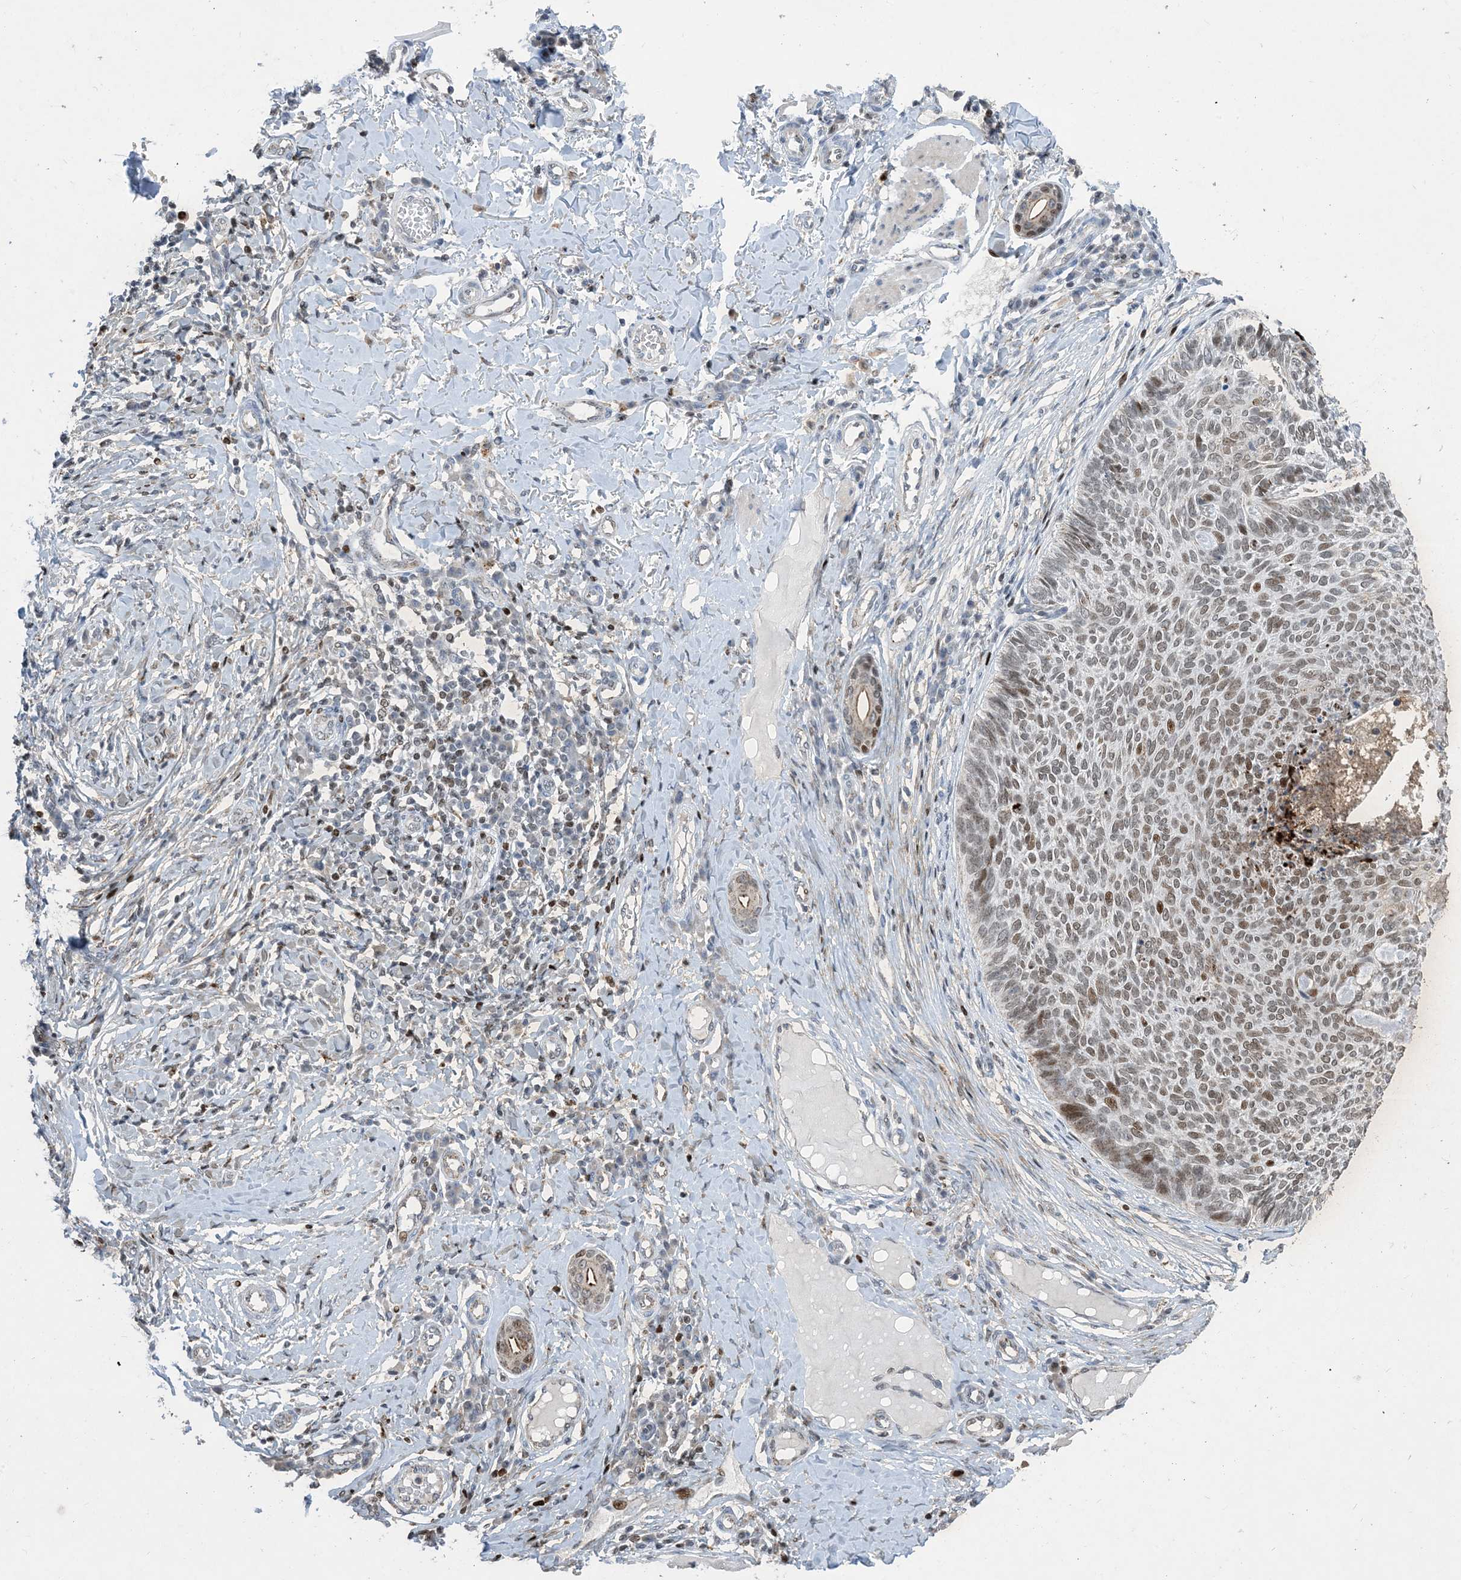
{"staining": {"intensity": "moderate", "quantity": "25%-75%", "location": "nuclear"}, "tissue": "skin cancer", "cell_type": "Tumor cells", "image_type": "cancer", "snomed": [{"axis": "morphology", "description": "Normal tissue, NOS"}, {"axis": "morphology", "description": "Basal cell carcinoma"}, {"axis": "topography", "description": "Skin"}], "caption": "Moderate nuclear positivity is identified in about 25%-75% of tumor cells in skin cancer (basal cell carcinoma).", "gene": "SLC25A53", "patient": {"sex": "male", "age": 50}}